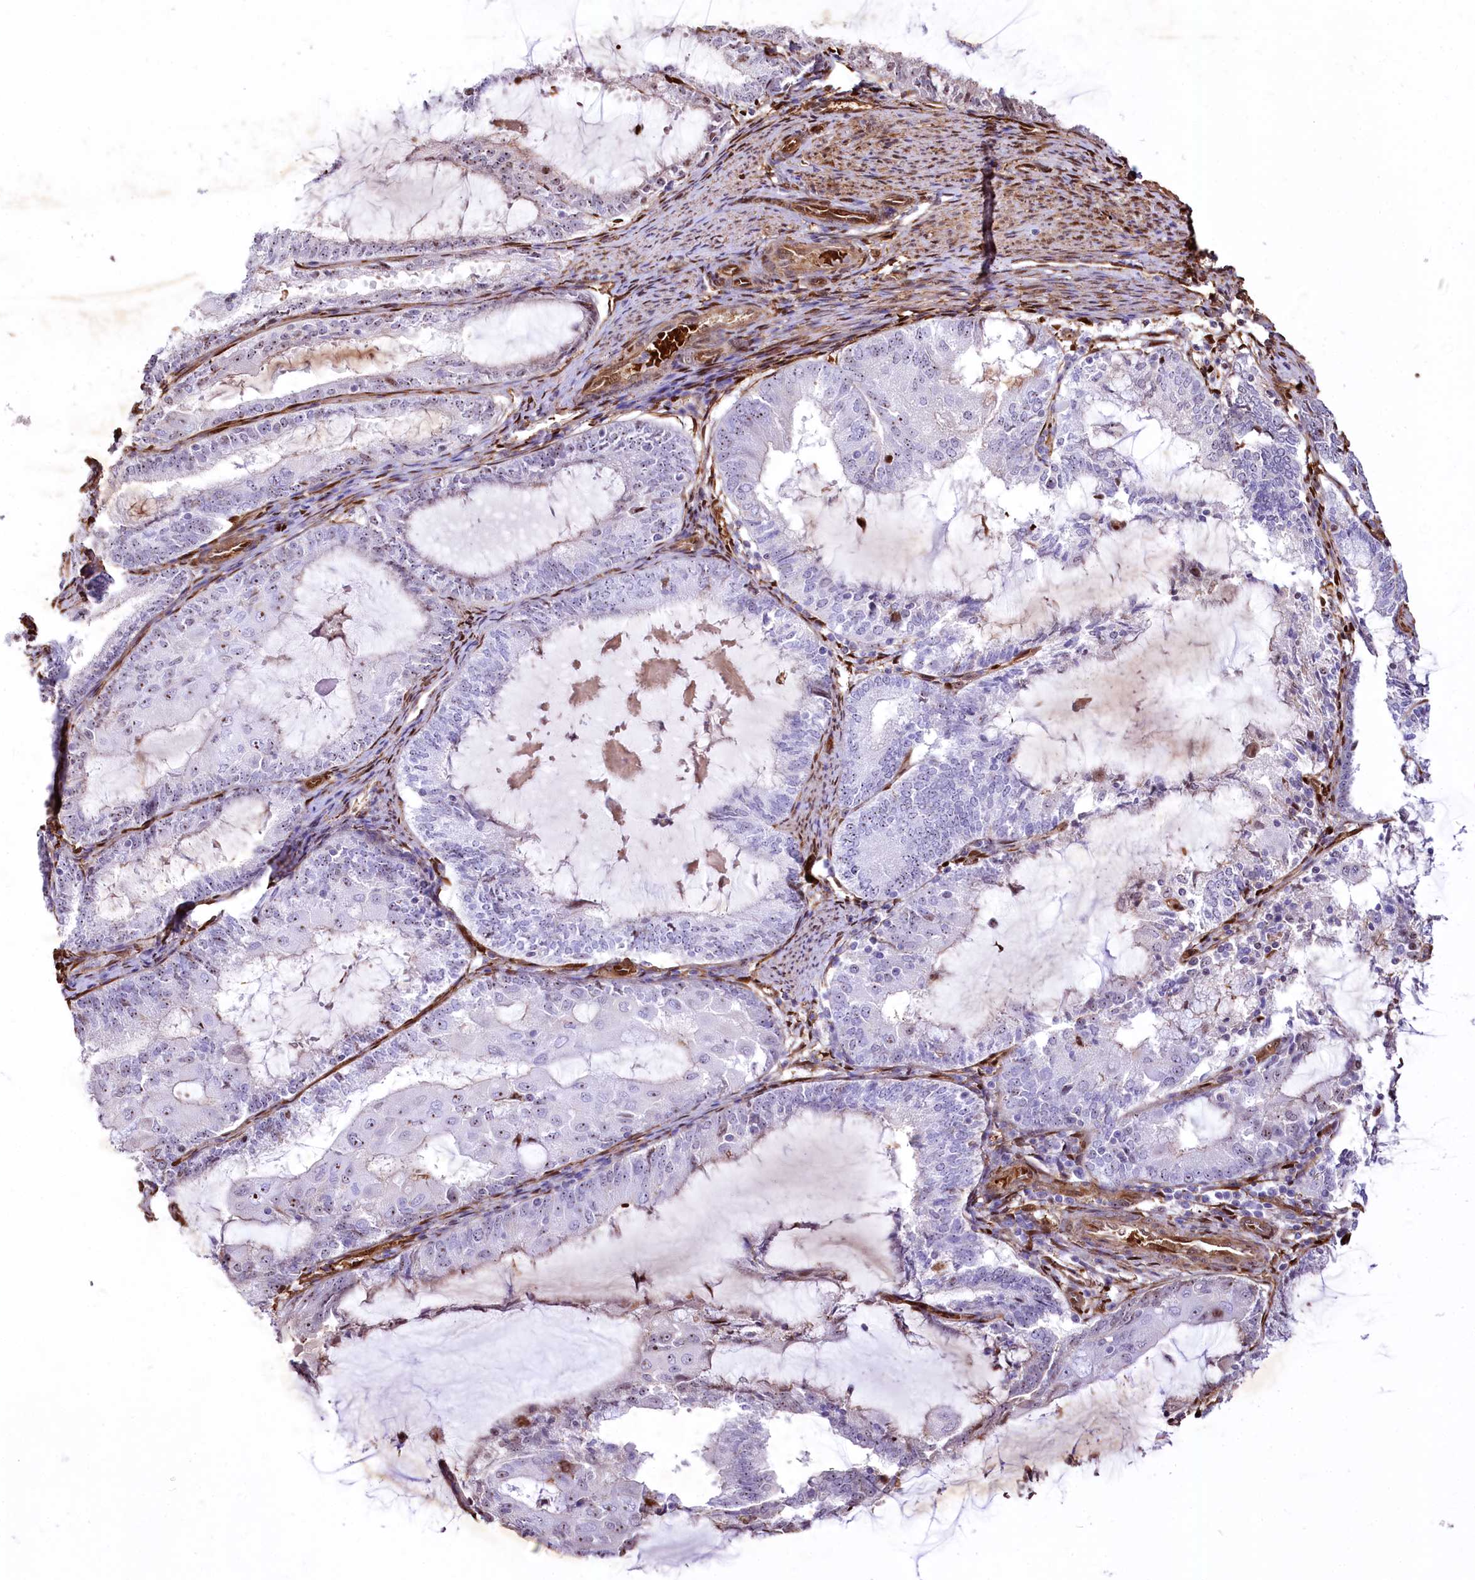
{"staining": {"intensity": "moderate", "quantity": "25%-75%", "location": "nuclear"}, "tissue": "endometrial cancer", "cell_type": "Tumor cells", "image_type": "cancer", "snomed": [{"axis": "morphology", "description": "Adenocarcinoma, NOS"}, {"axis": "topography", "description": "Endometrium"}], "caption": "This is an image of immunohistochemistry staining of endometrial adenocarcinoma, which shows moderate expression in the nuclear of tumor cells.", "gene": "PTMS", "patient": {"sex": "female", "age": 81}}